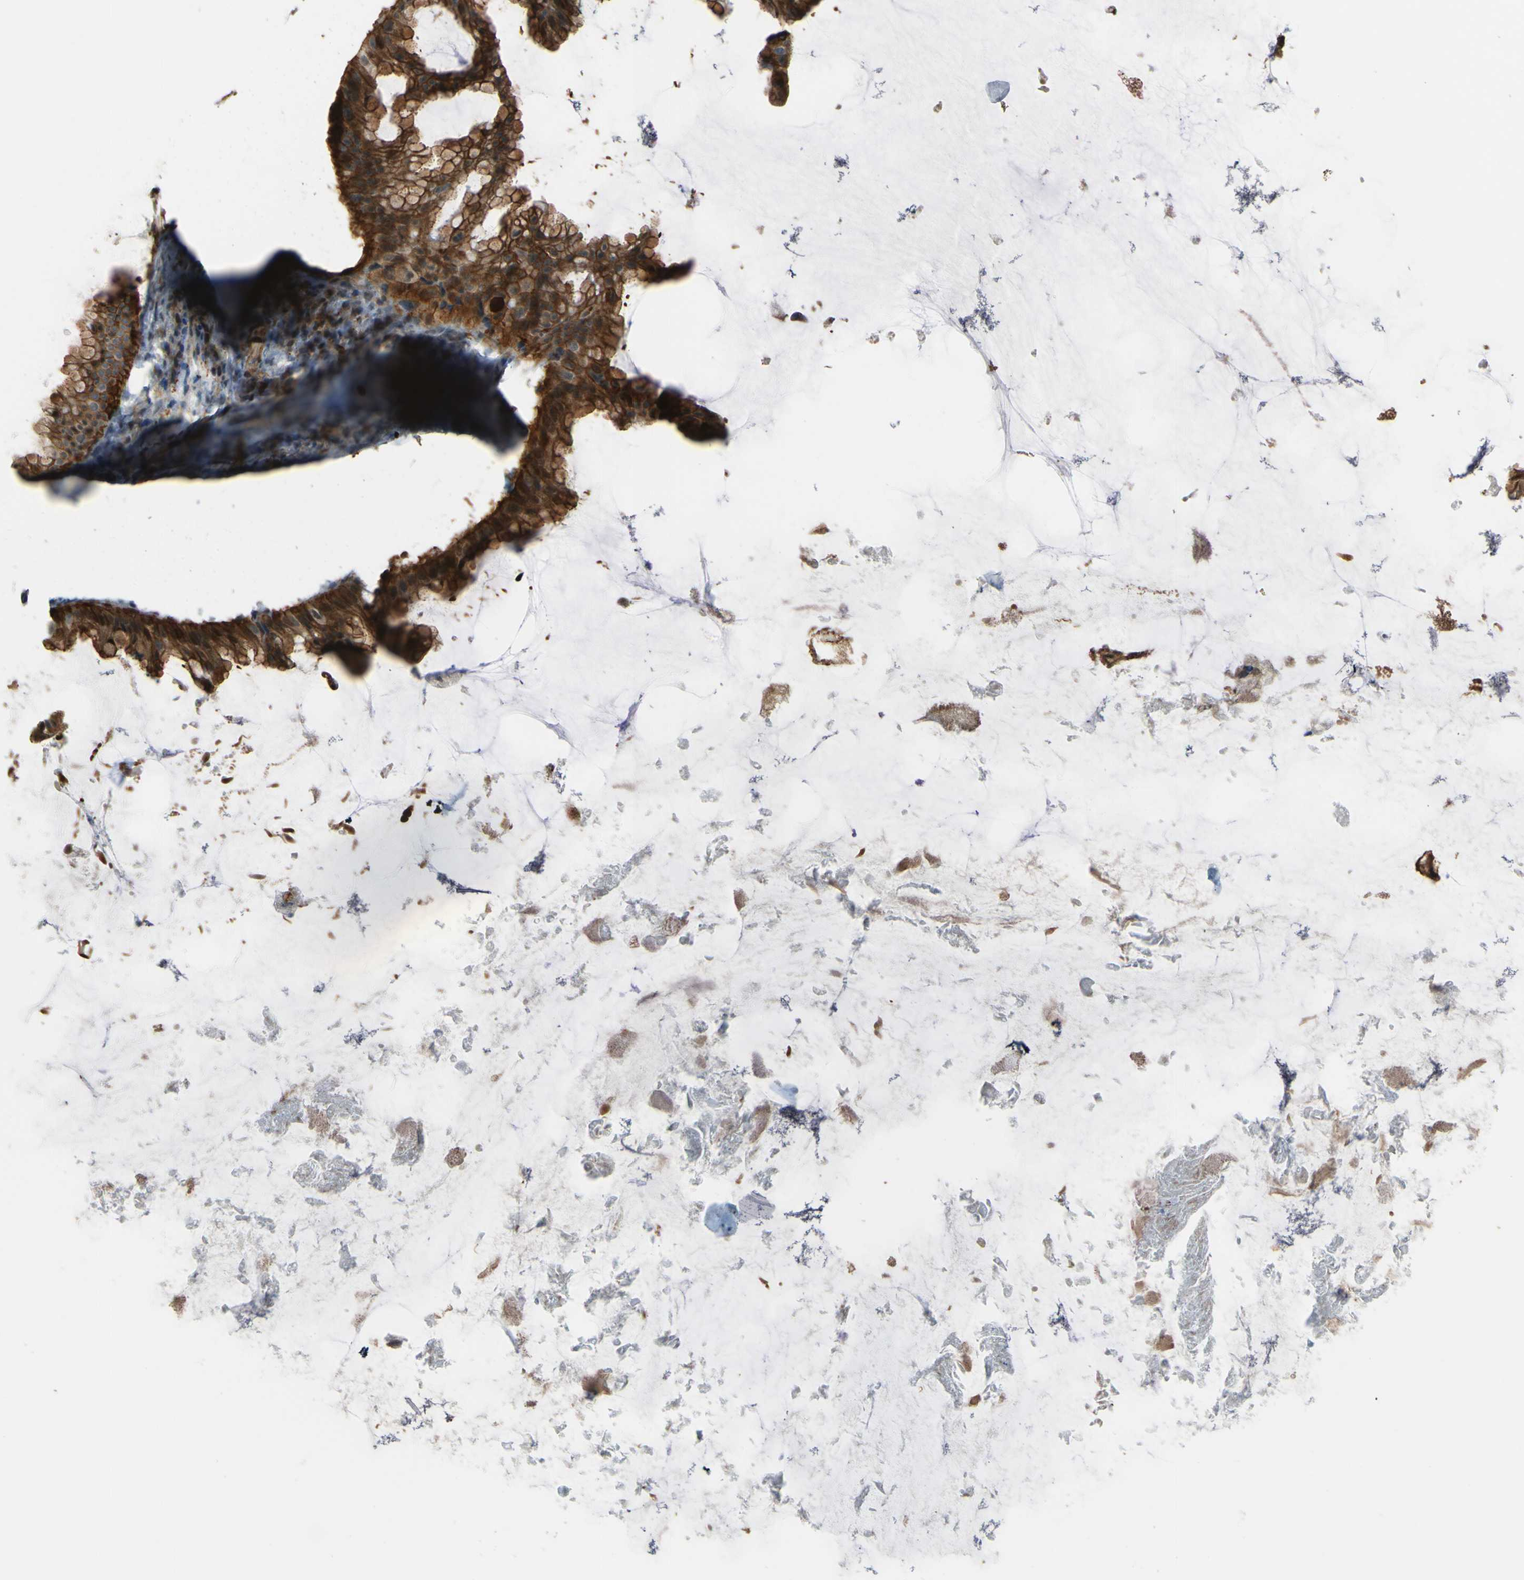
{"staining": {"intensity": "strong", "quantity": ">75%", "location": "cytoplasmic/membranous"}, "tissue": "ovarian cancer", "cell_type": "Tumor cells", "image_type": "cancer", "snomed": [{"axis": "morphology", "description": "Cystadenocarcinoma, mucinous, NOS"}, {"axis": "topography", "description": "Ovary"}], "caption": "Immunohistochemistry (IHC) (DAB (3,3'-diaminobenzidine)) staining of human ovarian cancer exhibits strong cytoplasmic/membranous protein expression in about >75% of tumor cells.", "gene": "PCDHB5", "patient": {"sex": "female", "age": 61}}